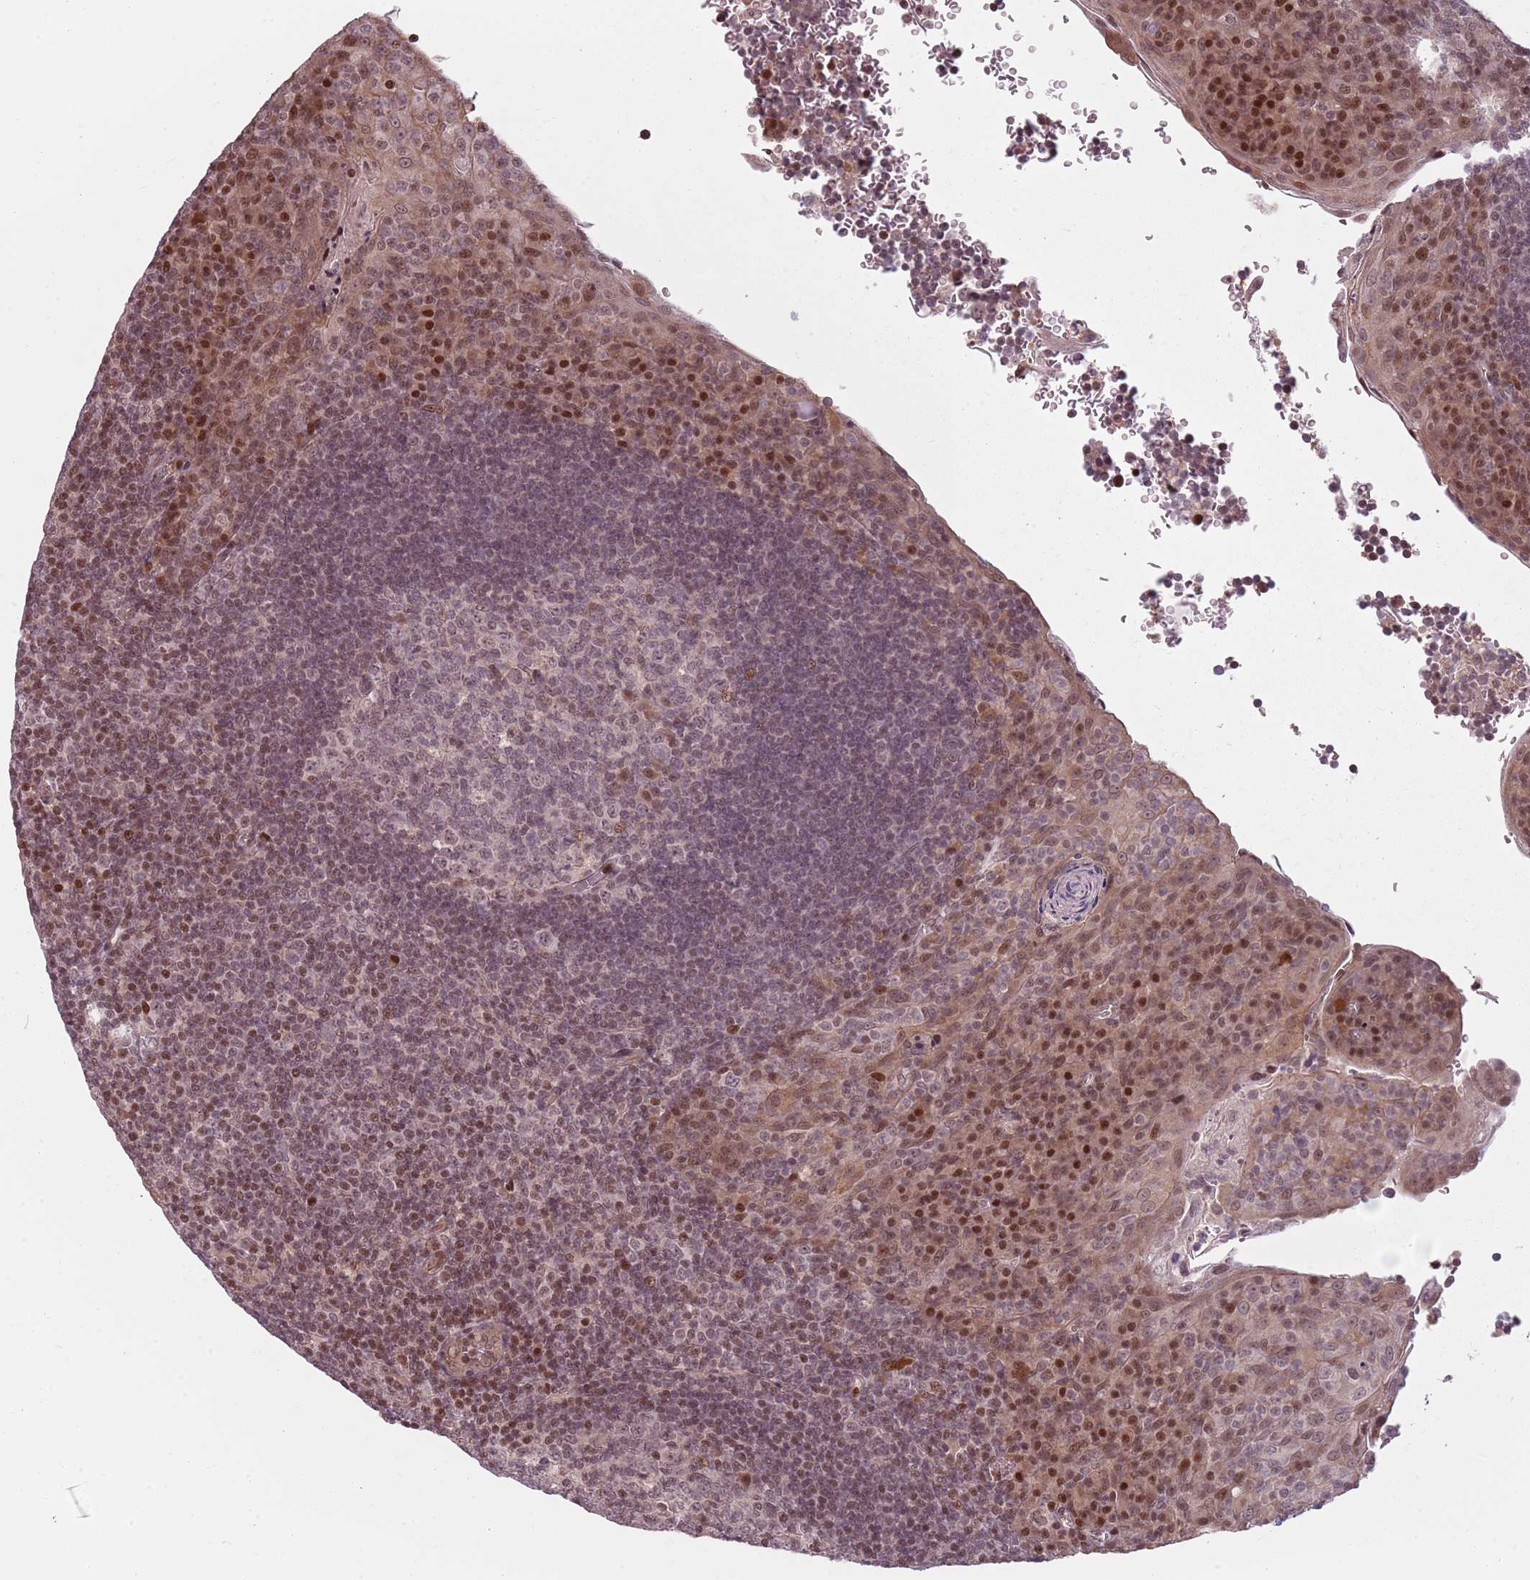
{"staining": {"intensity": "weak", "quantity": "<25%", "location": "cytoplasmic/membranous,nuclear"}, "tissue": "tonsil", "cell_type": "Germinal center cells", "image_type": "normal", "snomed": [{"axis": "morphology", "description": "Normal tissue, NOS"}, {"axis": "topography", "description": "Tonsil"}], "caption": "An image of human tonsil is negative for staining in germinal center cells. (DAB (3,3'-diaminobenzidine) immunohistochemistry (IHC) with hematoxylin counter stain).", "gene": "ADGRG1", "patient": {"sex": "male", "age": 17}}